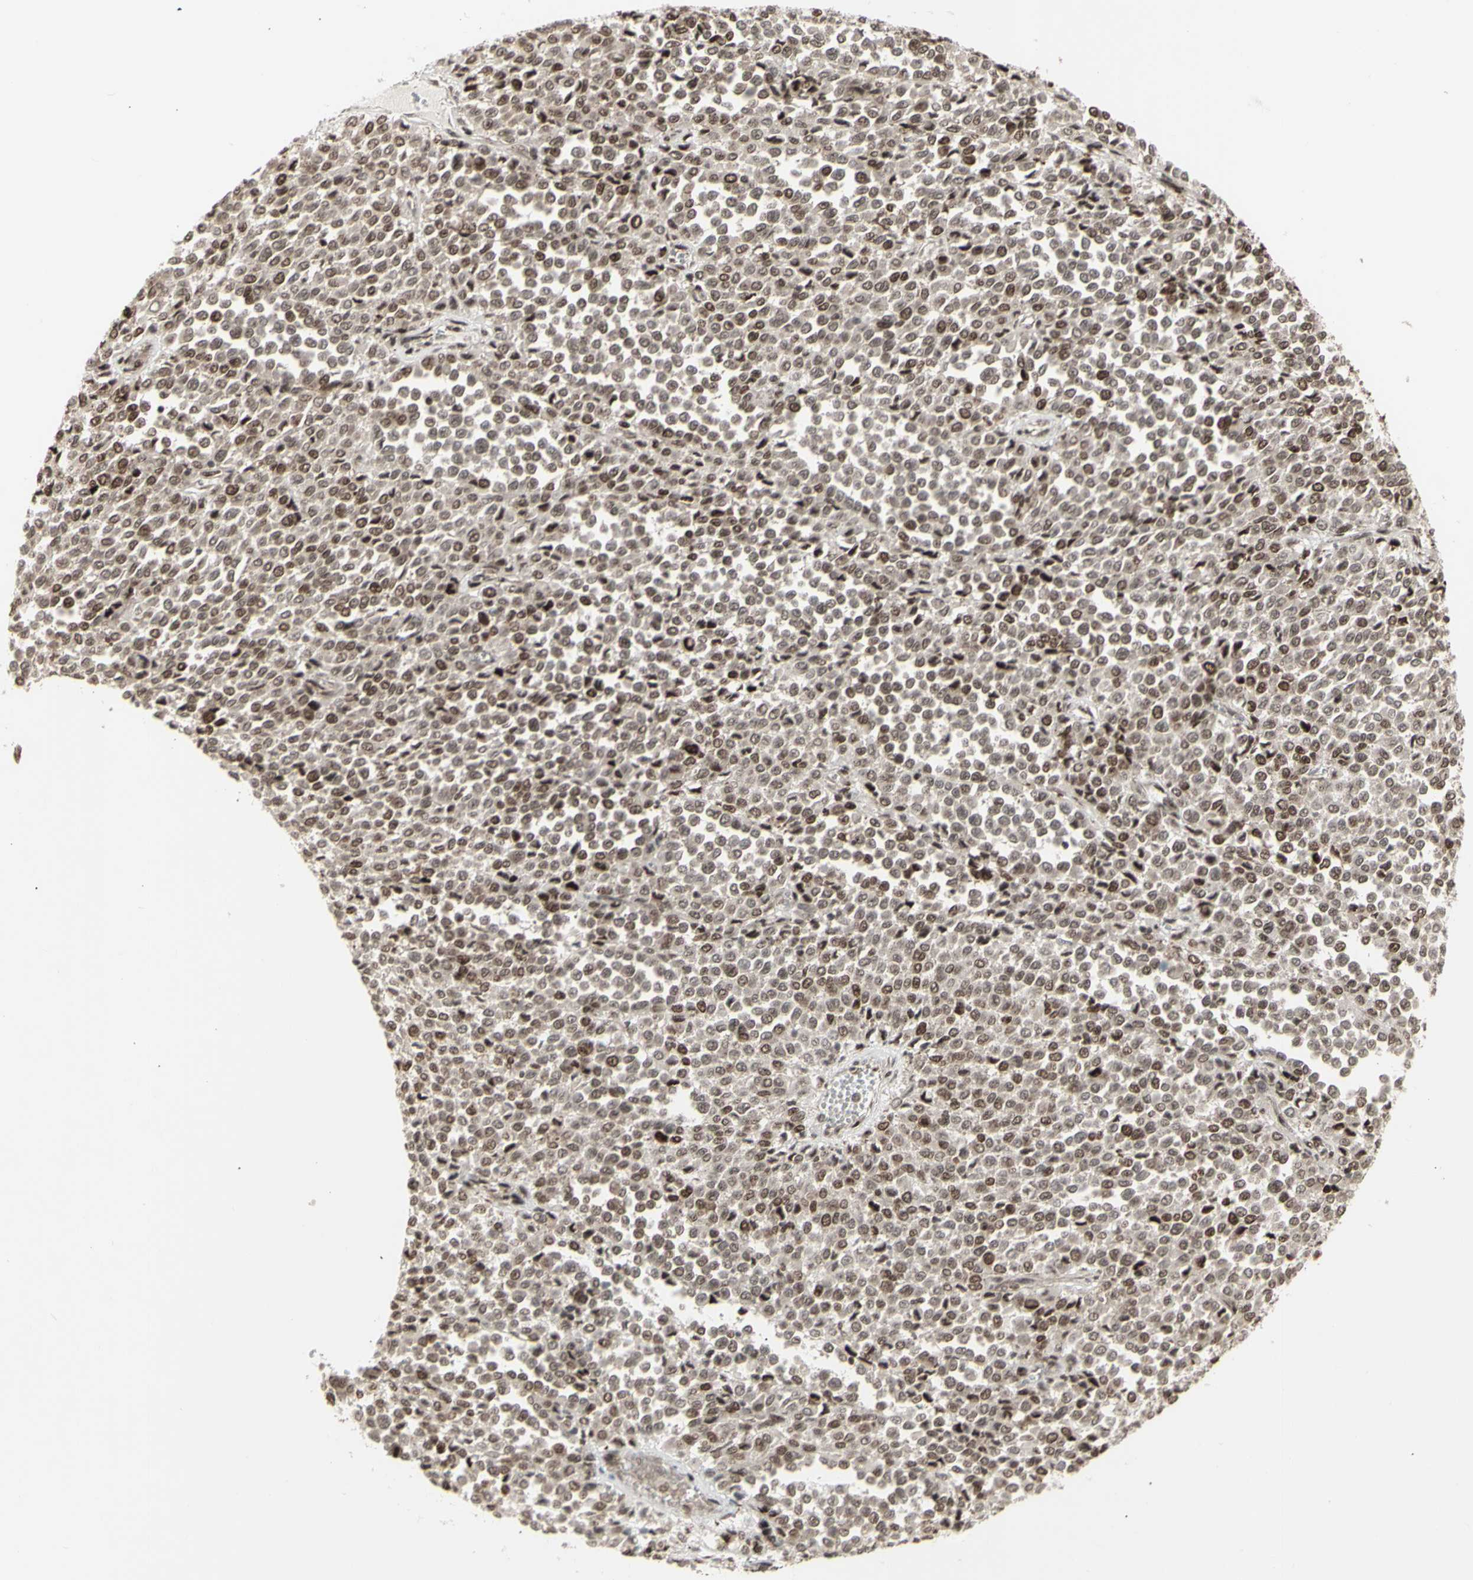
{"staining": {"intensity": "moderate", "quantity": ">75%", "location": "cytoplasmic/membranous,nuclear"}, "tissue": "melanoma", "cell_type": "Tumor cells", "image_type": "cancer", "snomed": [{"axis": "morphology", "description": "Malignant melanoma, Metastatic site"}, {"axis": "topography", "description": "Pancreas"}], "caption": "The image demonstrates immunohistochemical staining of malignant melanoma (metastatic site). There is moderate cytoplasmic/membranous and nuclear positivity is identified in about >75% of tumor cells.", "gene": "CBX1", "patient": {"sex": "female", "age": 30}}